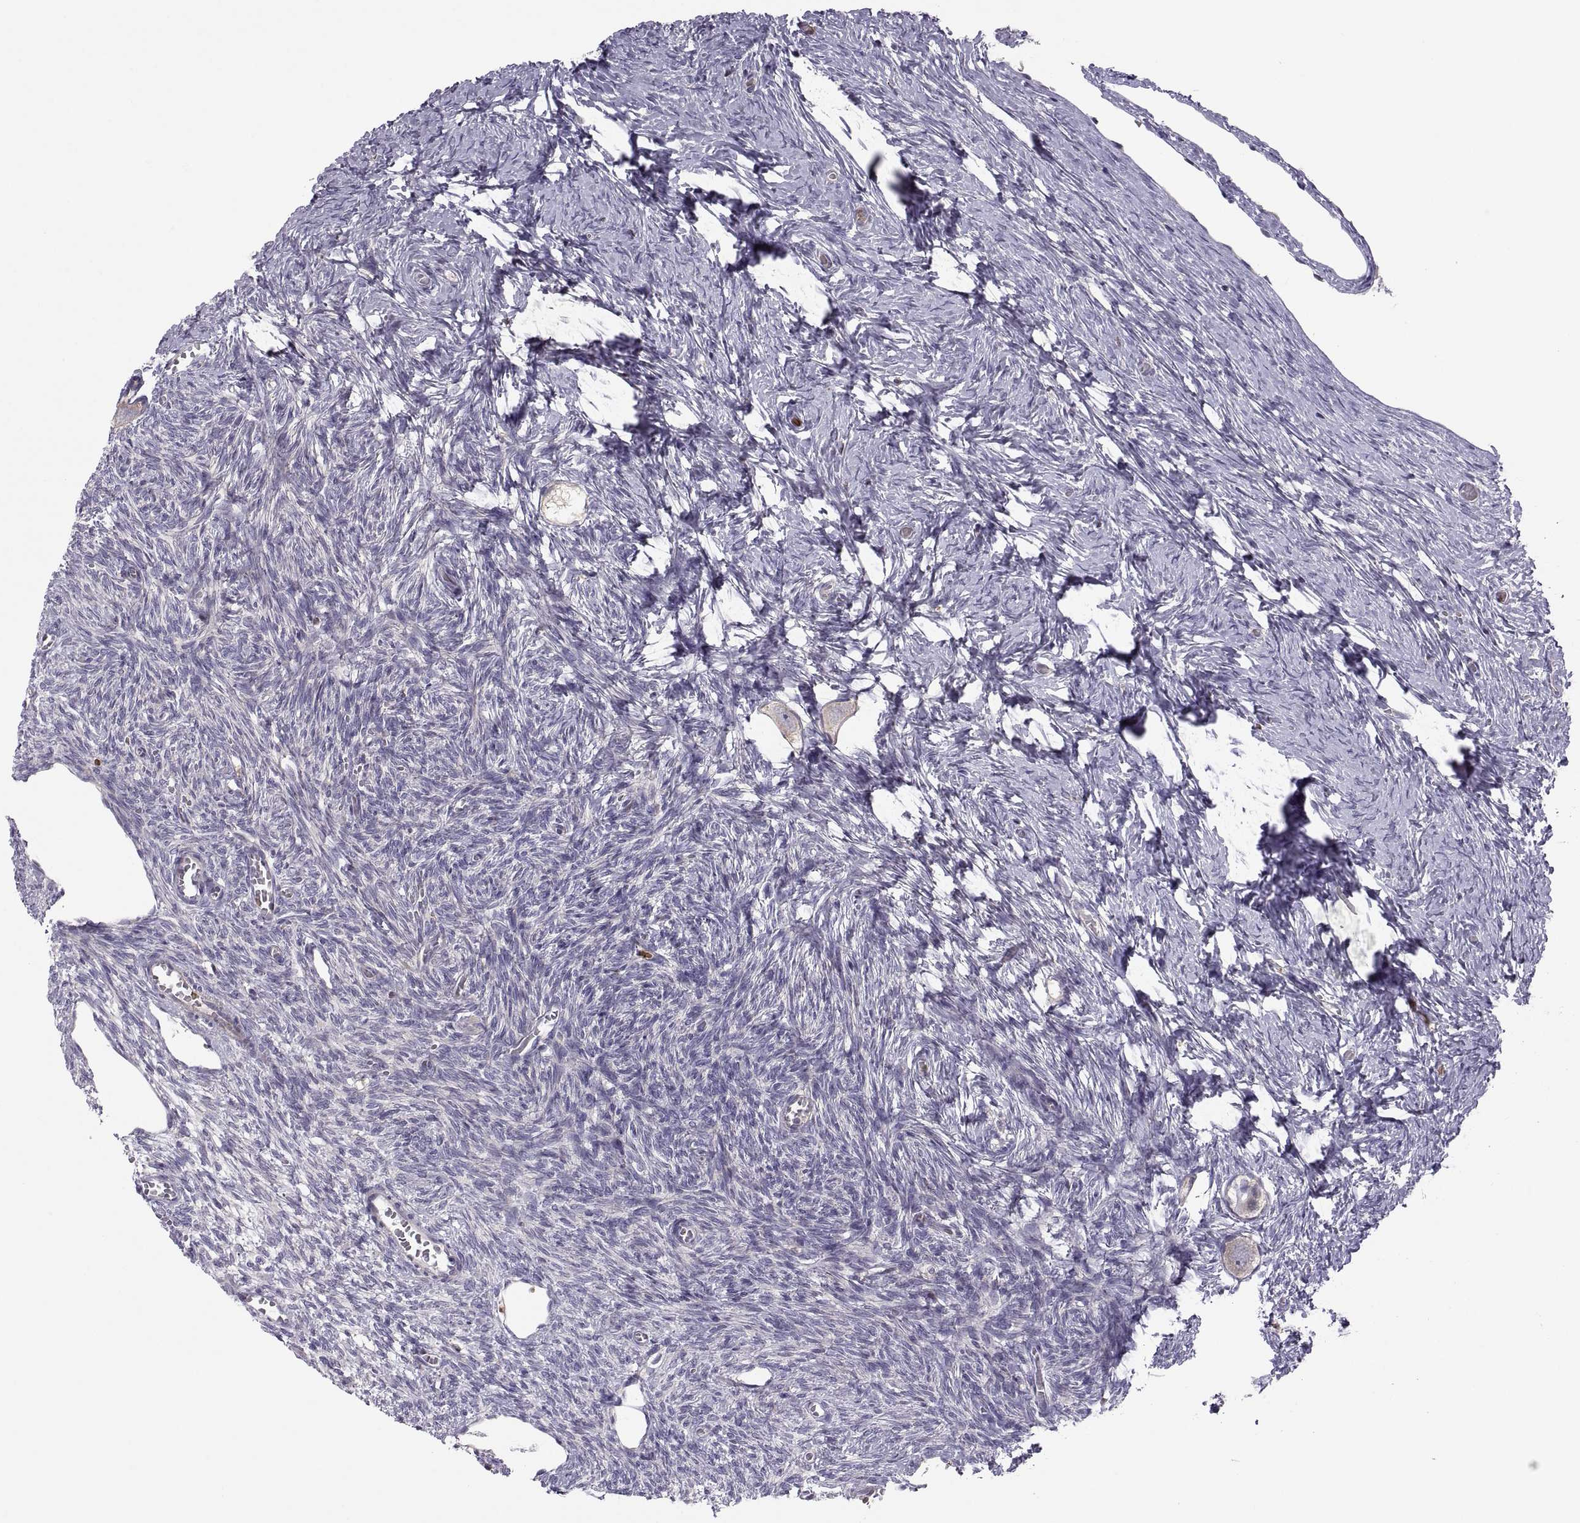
{"staining": {"intensity": "weak", "quantity": "<25%", "location": "cytoplasmic/membranous"}, "tissue": "ovary", "cell_type": "Follicle cells", "image_type": "normal", "snomed": [{"axis": "morphology", "description": "Normal tissue, NOS"}, {"axis": "topography", "description": "Ovary"}], "caption": "Follicle cells are negative for protein expression in benign human ovary. Brightfield microscopy of IHC stained with DAB (3,3'-diaminobenzidine) (brown) and hematoxylin (blue), captured at high magnification.", "gene": "SPATA32", "patient": {"sex": "female", "age": 27}}